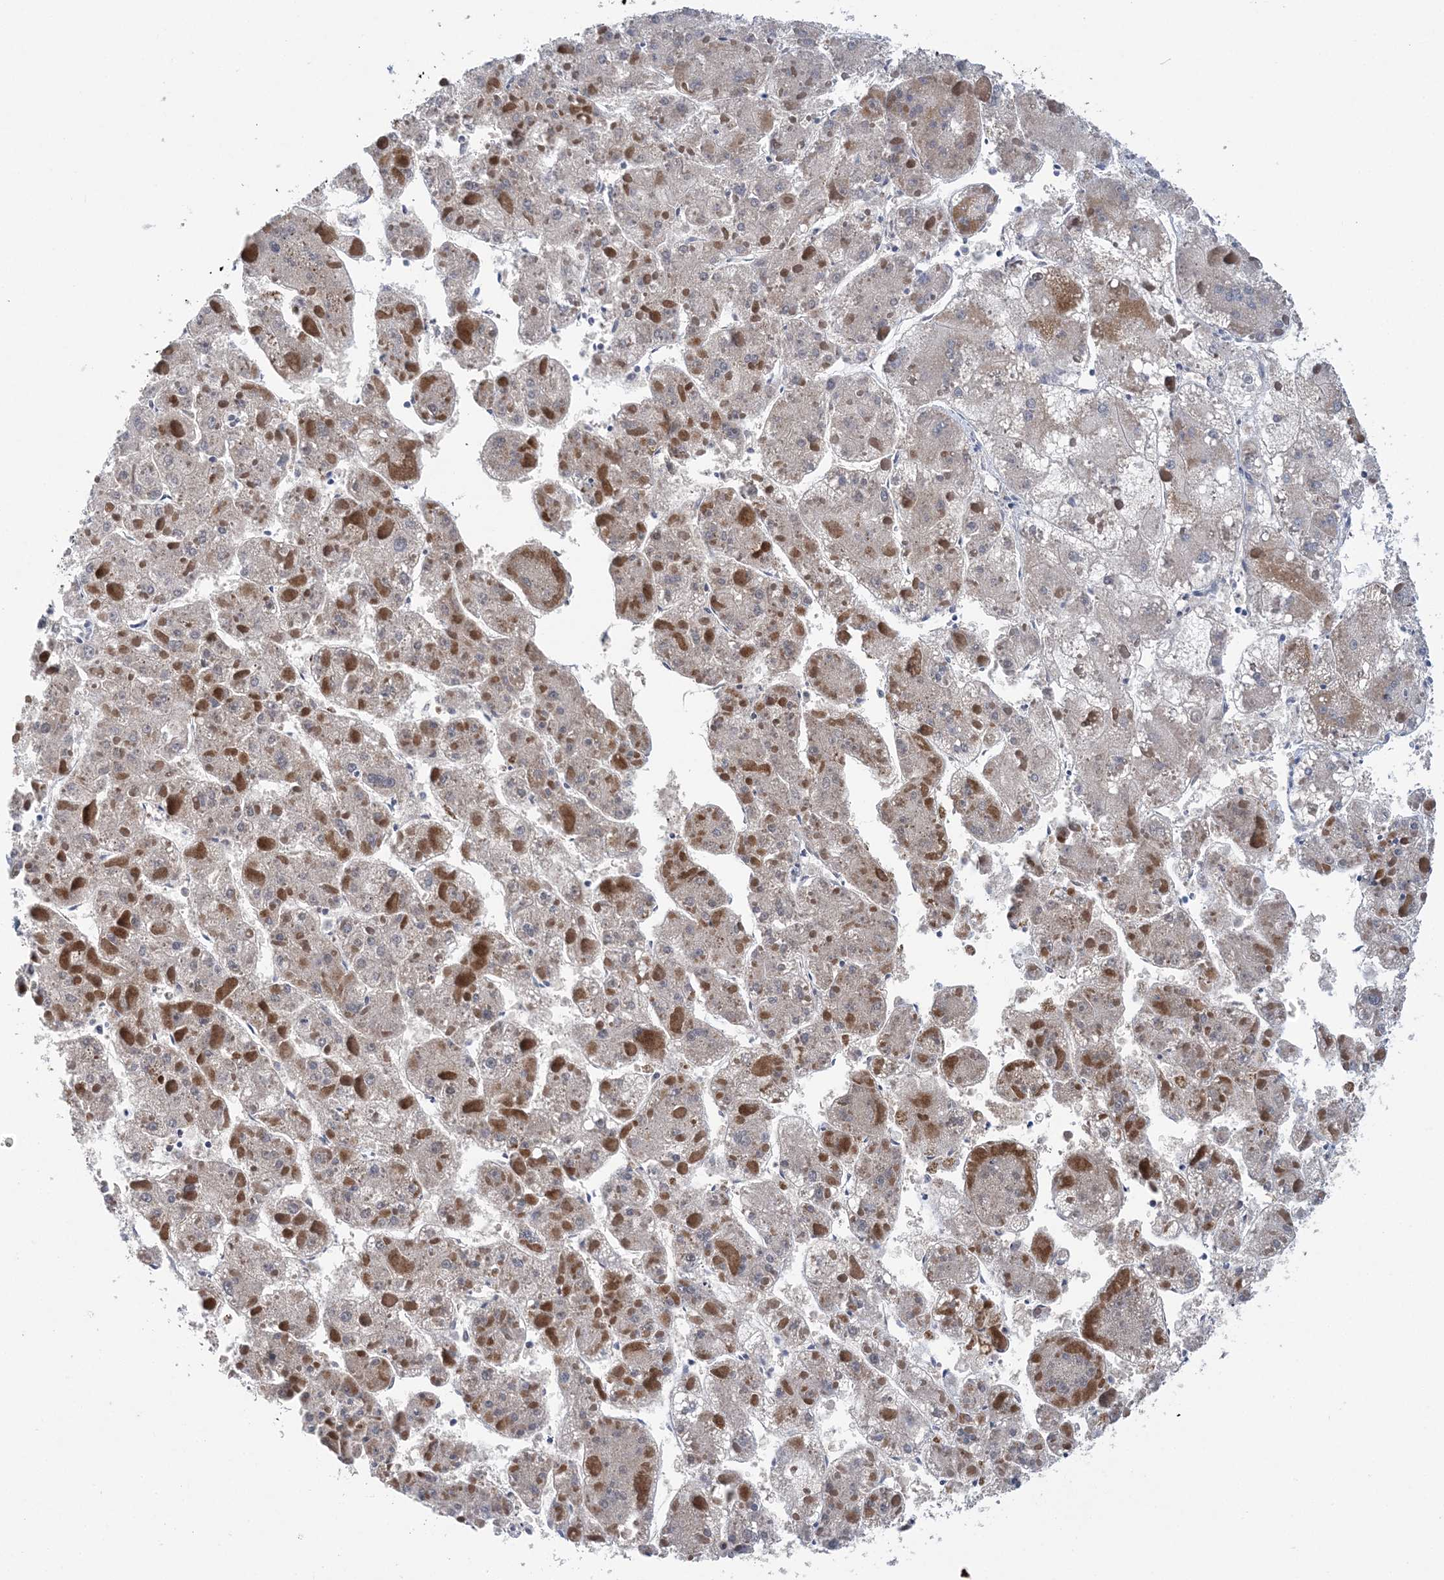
{"staining": {"intensity": "weak", "quantity": "<25%", "location": "cytoplasmic/membranous"}, "tissue": "liver cancer", "cell_type": "Tumor cells", "image_type": "cancer", "snomed": [{"axis": "morphology", "description": "Carcinoma, Hepatocellular, NOS"}, {"axis": "topography", "description": "Liver"}], "caption": "An immunohistochemistry (IHC) micrograph of liver cancer (hepatocellular carcinoma) is shown. There is no staining in tumor cells of liver cancer (hepatocellular carcinoma).", "gene": "COPE", "patient": {"sex": "female", "age": 73}}